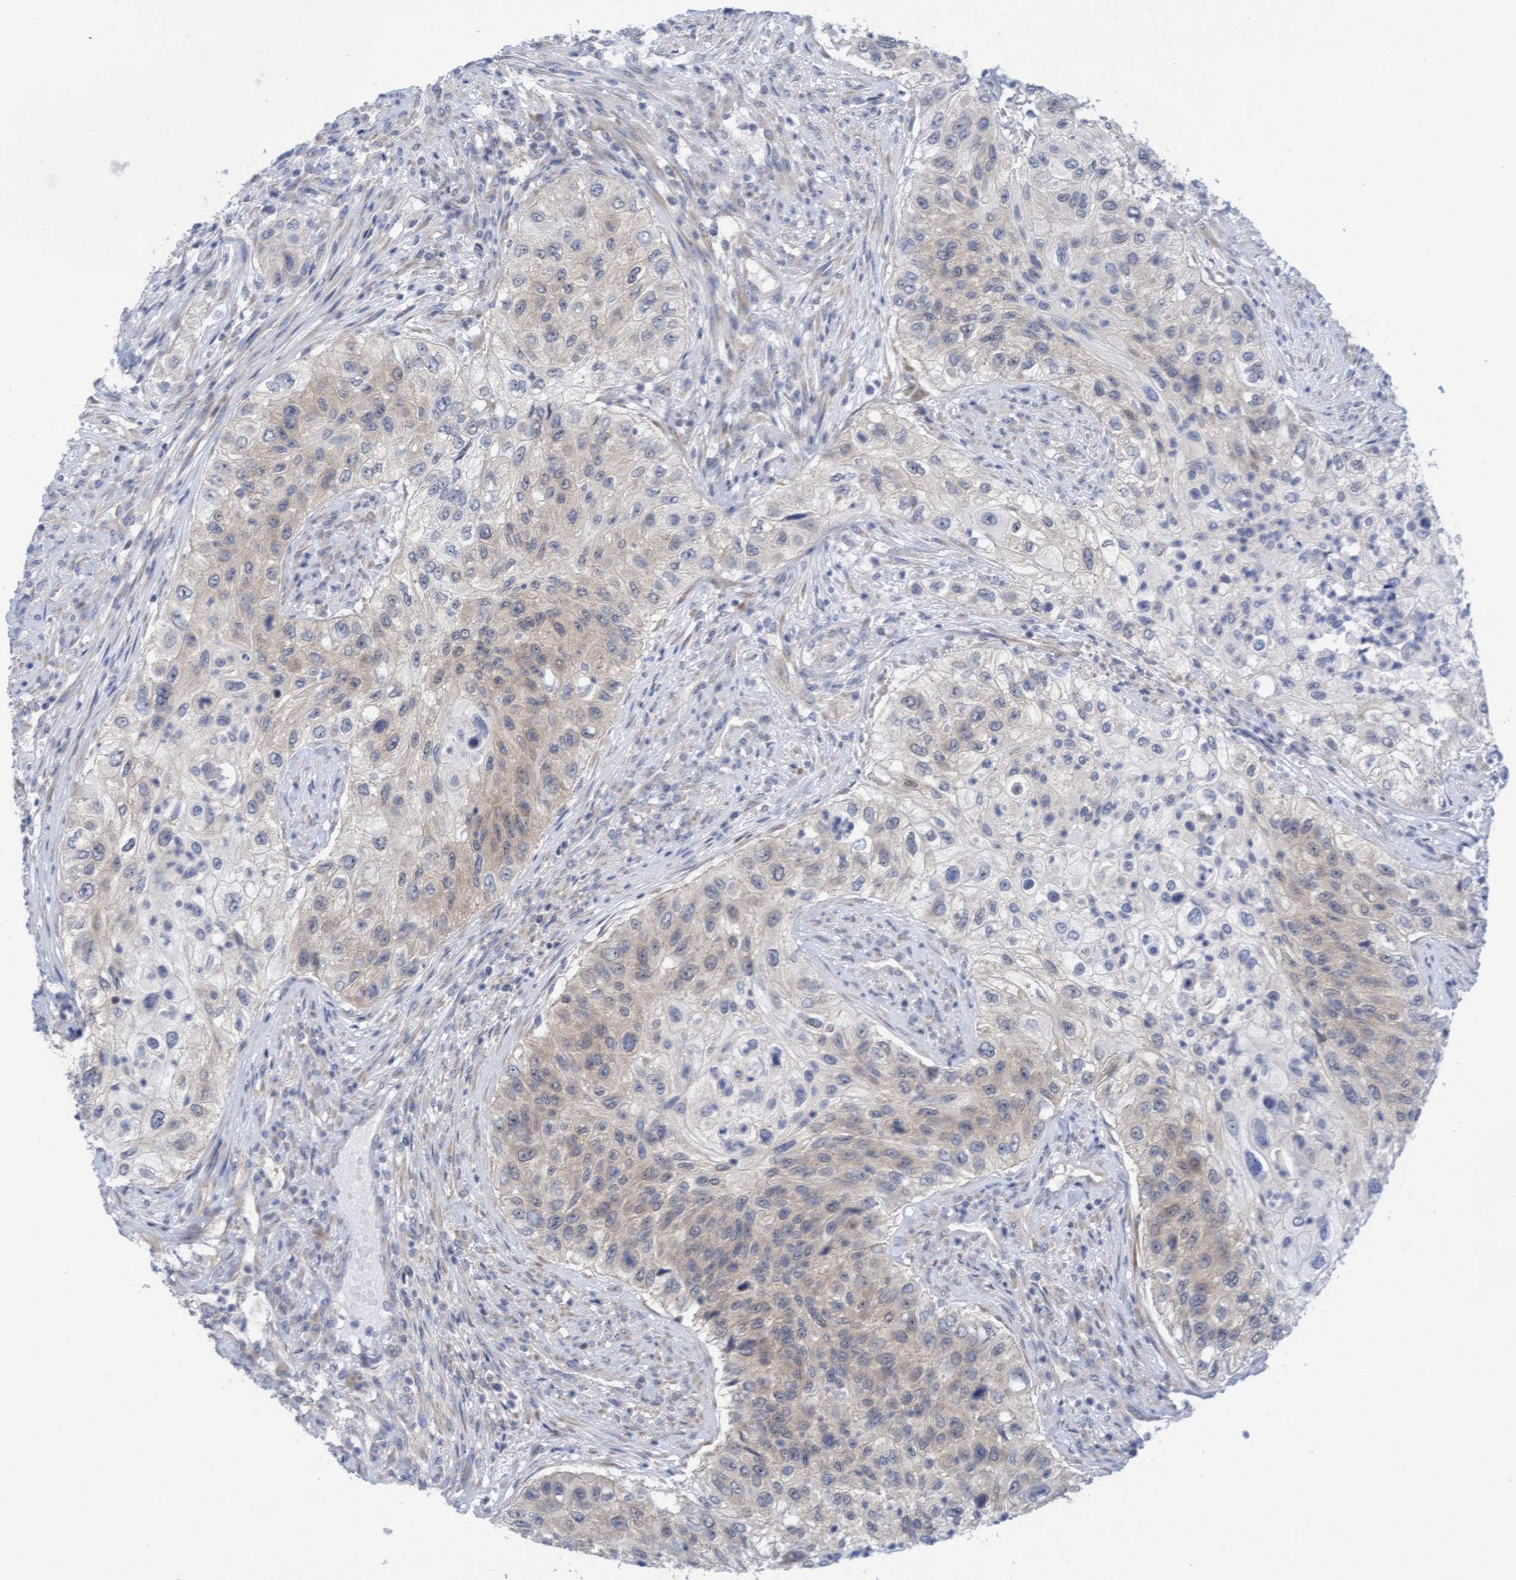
{"staining": {"intensity": "weak", "quantity": "25%-75%", "location": "cytoplasmic/membranous"}, "tissue": "urothelial cancer", "cell_type": "Tumor cells", "image_type": "cancer", "snomed": [{"axis": "morphology", "description": "Urothelial carcinoma, High grade"}, {"axis": "topography", "description": "Urinary bladder"}], "caption": "Immunohistochemistry (IHC) (DAB) staining of human urothelial cancer displays weak cytoplasmic/membranous protein staining in approximately 25%-75% of tumor cells. (Stains: DAB (3,3'-diaminobenzidine) in brown, nuclei in blue, Microscopy: brightfield microscopy at high magnification).", "gene": "AMZ2", "patient": {"sex": "female", "age": 60}}